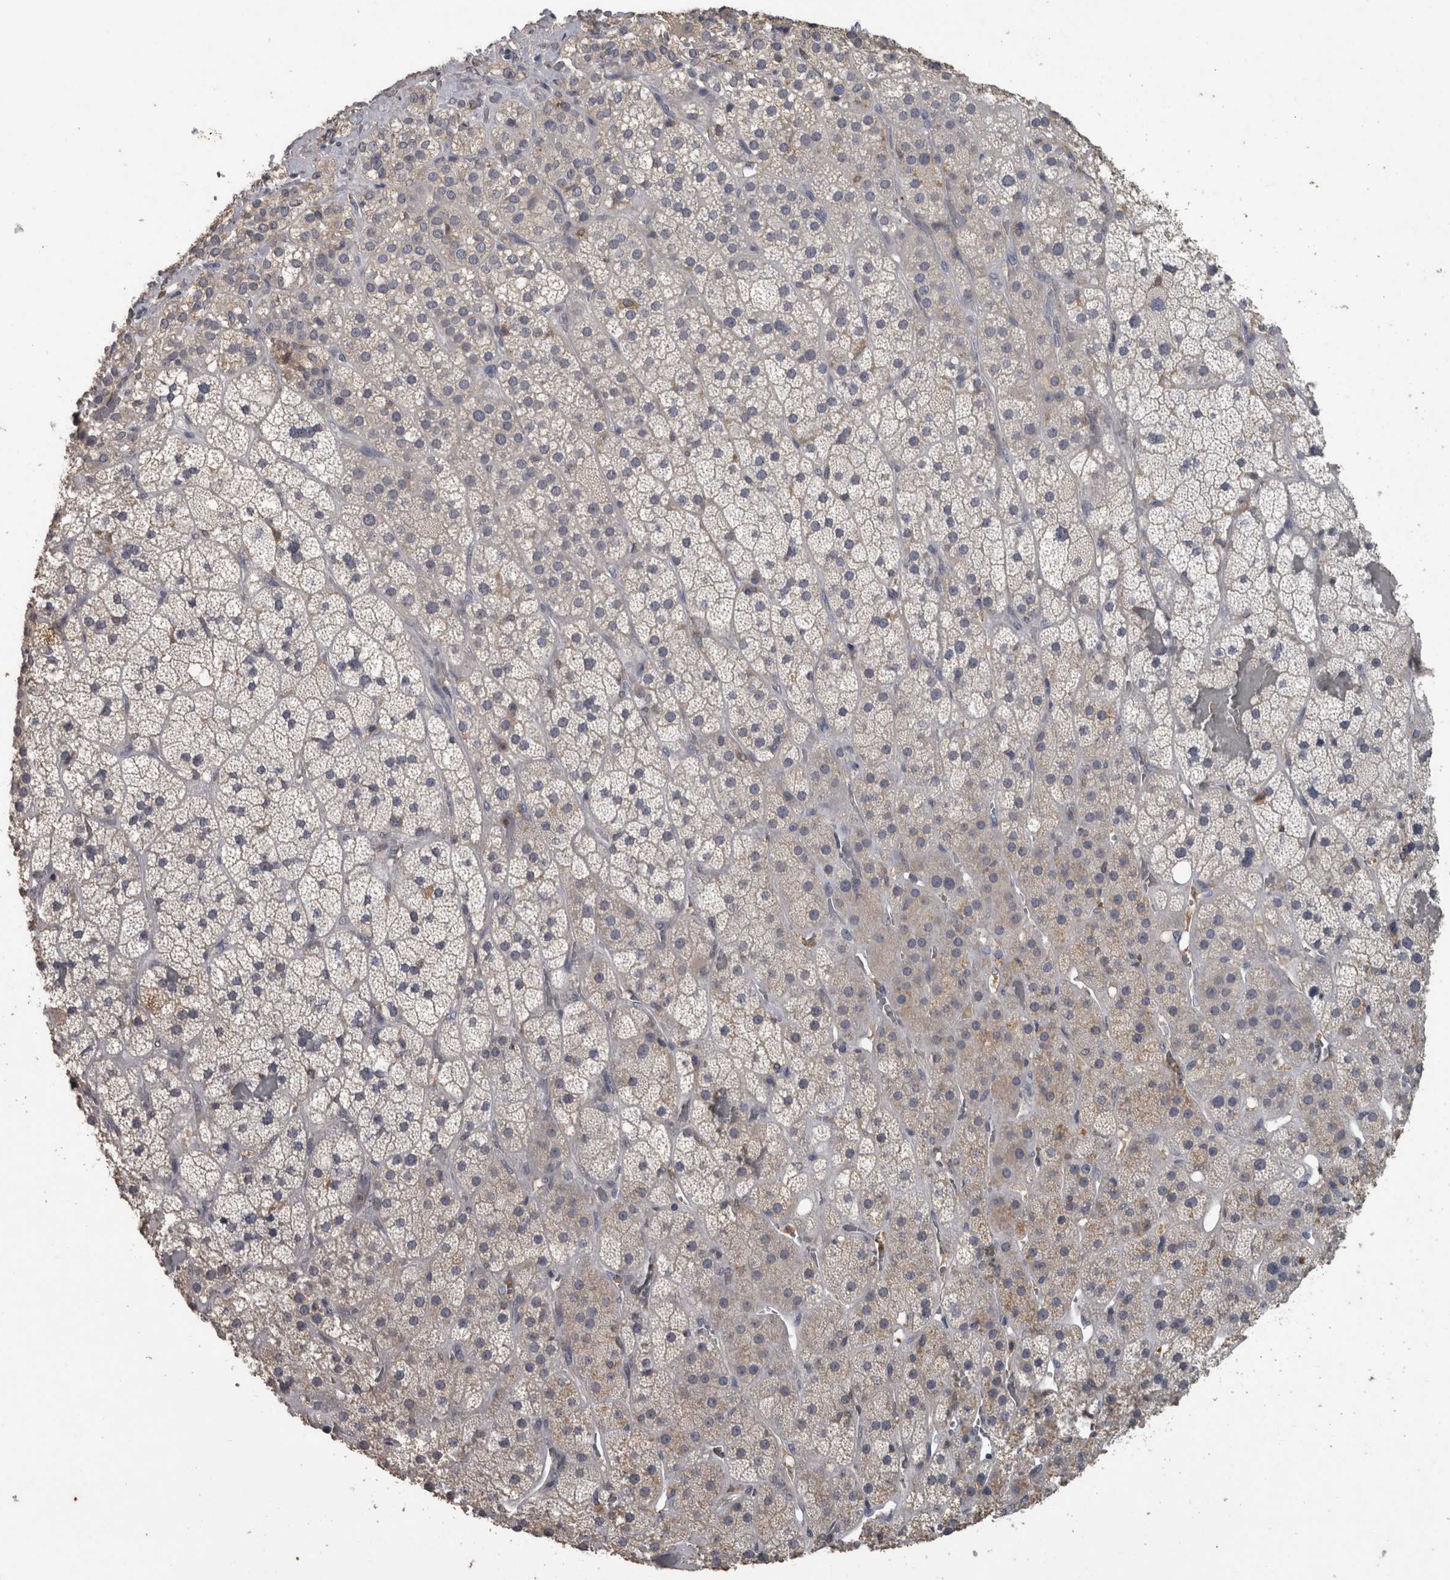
{"staining": {"intensity": "negative", "quantity": "none", "location": "none"}, "tissue": "adrenal gland", "cell_type": "Glandular cells", "image_type": "normal", "snomed": [{"axis": "morphology", "description": "Normal tissue, NOS"}, {"axis": "topography", "description": "Adrenal gland"}], "caption": "Normal adrenal gland was stained to show a protein in brown. There is no significant expression in glandular cells. (DAB immunohistochemistry (IHC), high magnification).", "gene": "PIK3AP1", "patient": {"sex": "male", "age": 57}}